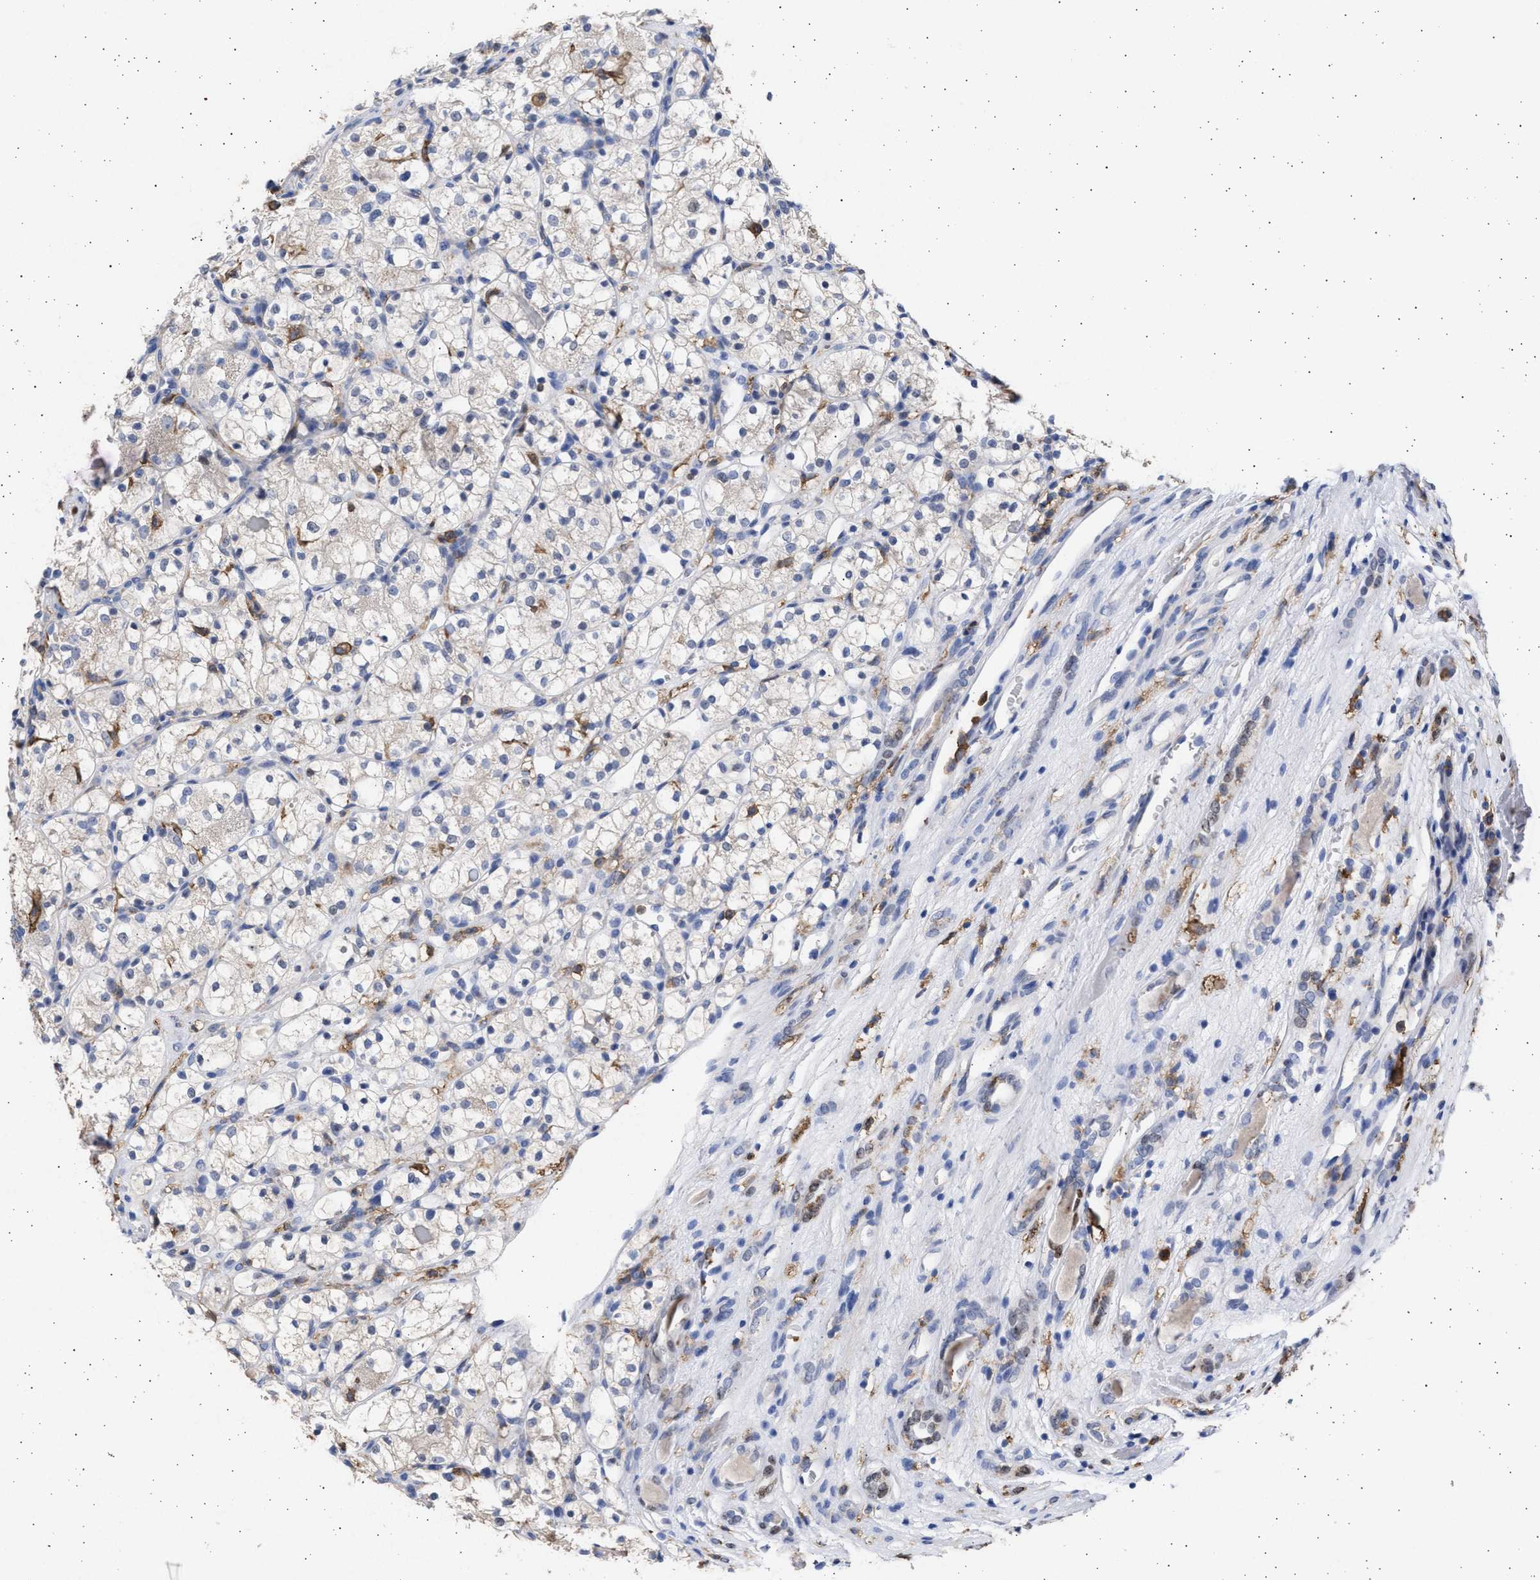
{"staining": {"intensity": "negative", "quantity": "none", "location": "none"}, "tissue": "renal cancer", "cell_type": "Tumor cells", "image_type": "cancer", "snomed": [{"axis": "morphology", "description": "Adenocarcinoma, NOS"}, {"axis": "topography", "description": "Kidney"}], "caption": "Renal cancer (adenocarcinoma) was stained to show a protein in brown. There is no significant staining in tumor cells.", "gene": "FCER1A", "patient": {"sex": "female", "age": 60}}